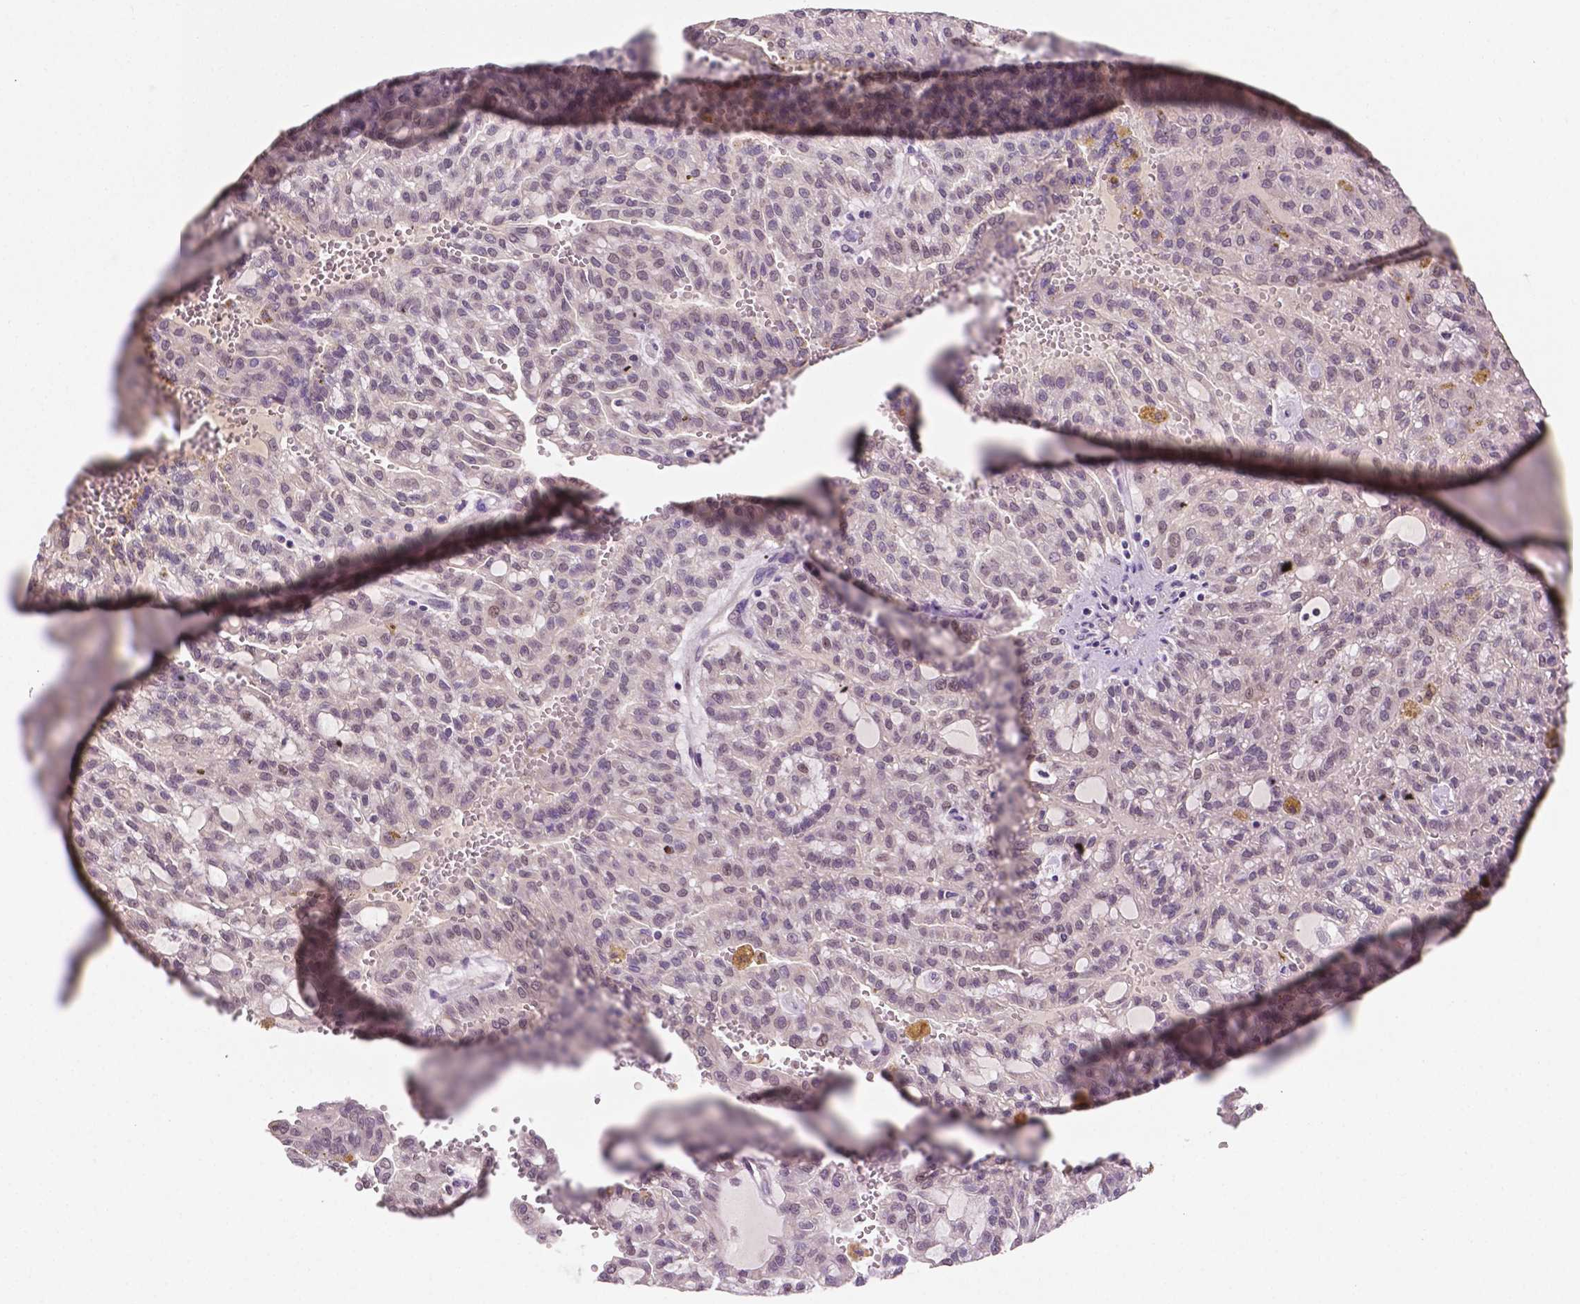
{"staining": {"intensity": "negative", "quantity": "none", "location": "none"}, "tissue": "renal cancer", "cell_type": "Tumor cells", "image_type": "cancer", "snomed": [{"axis": "morphology", "description": "Adenocarcinoma, NOS"}, {"axis": "topography", "description": "Kidney"}], "caption": "Renal cancer (adenocarcinoma) was stained to show a protein in brown. There is no significant expression in tumor cells.", "gene": "MROH6", "patient": {"sex": "male", "age": 63}}